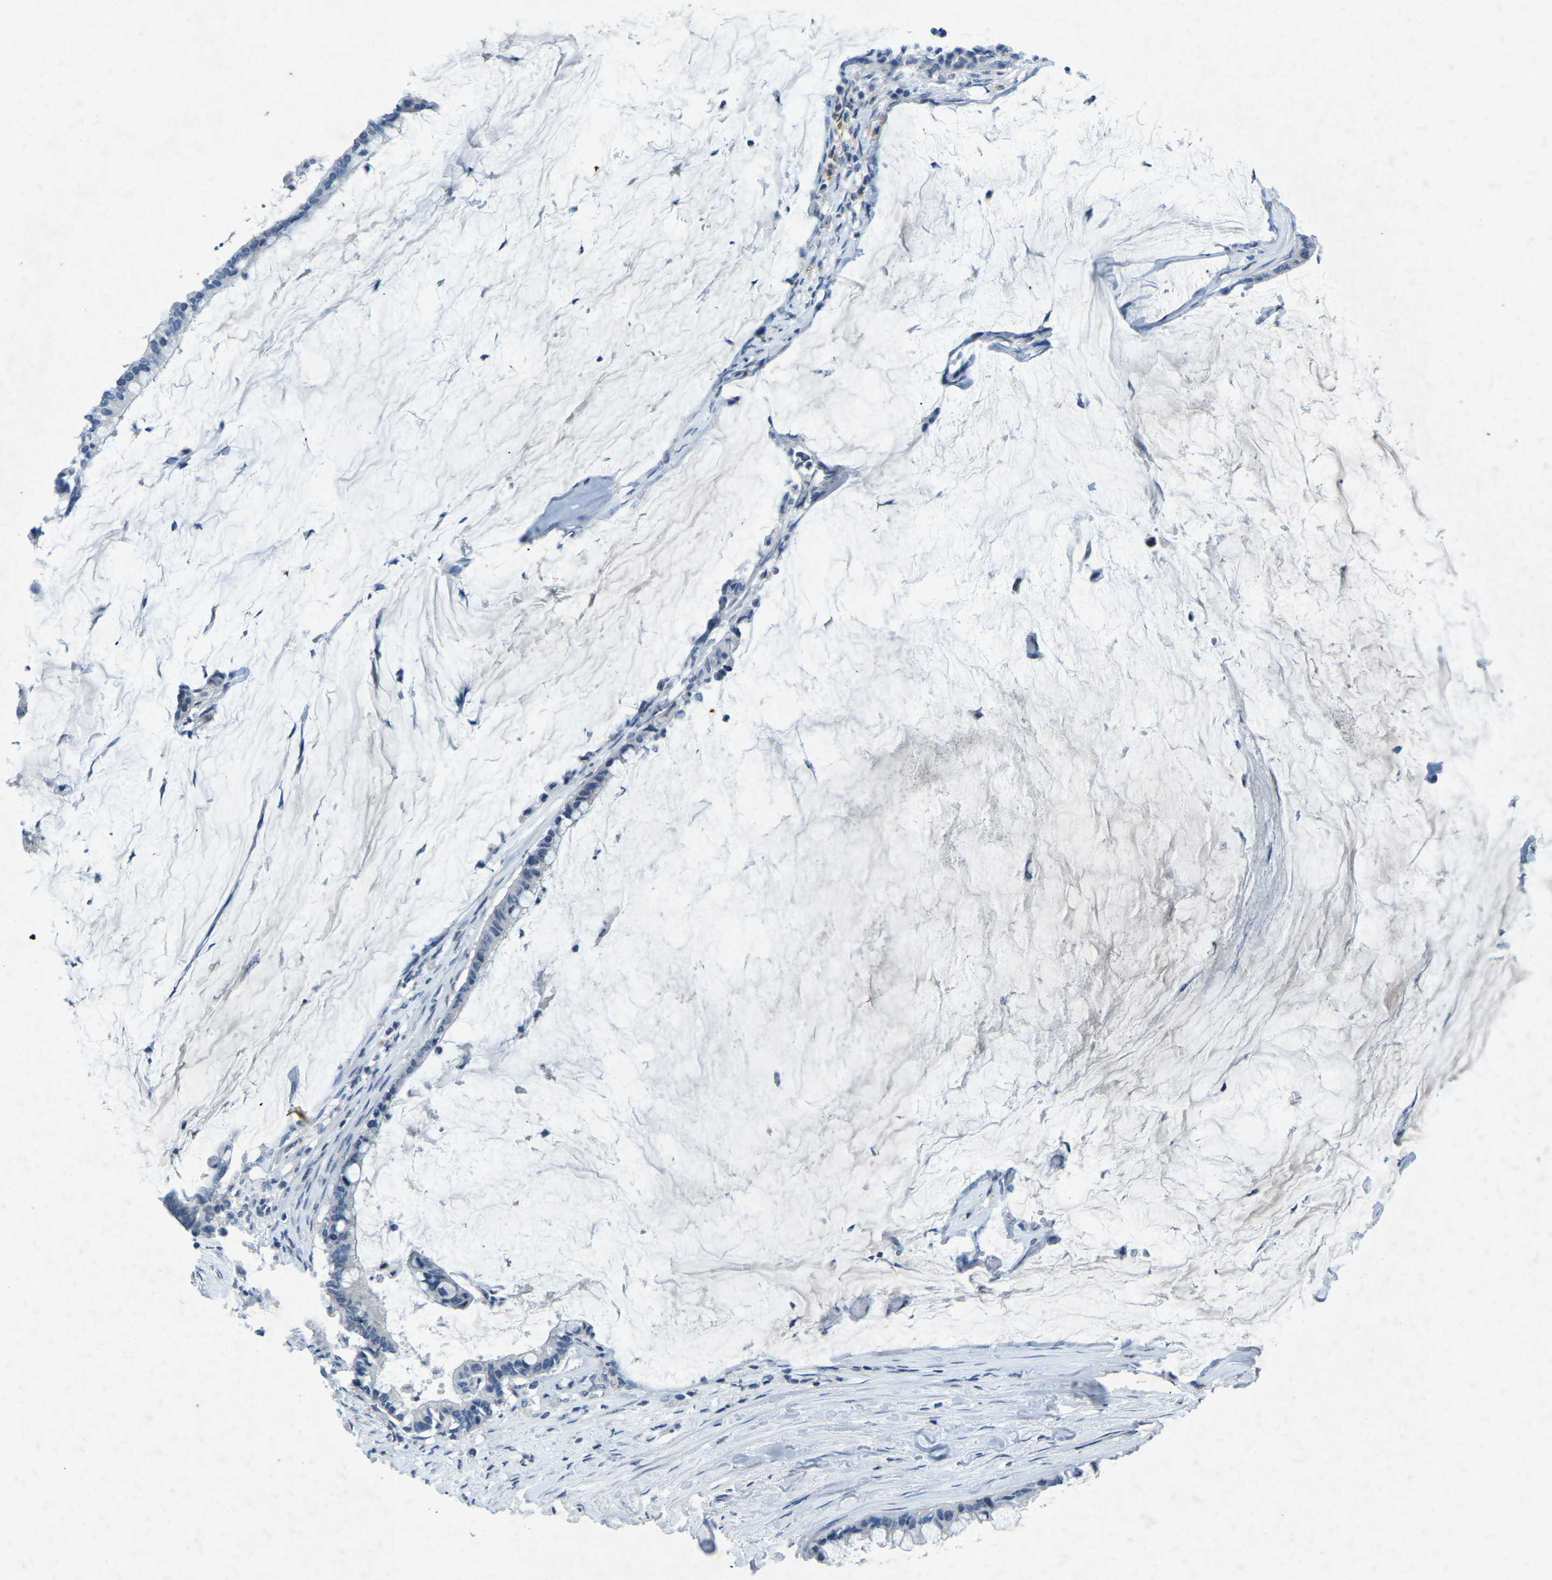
{"staining": {"intensity": "negative", "quantity": "none", "location": "none"}, "tissue": "pancreatic cancer", "cell_type": "Tumor cells", "image_type": "cancer", "snomed": [{"axis": "morphology", "description": "Adenocarcinoma, NOS"}, {"axis": "topography", "description": "Pancreas"}], "caption": "Immunohistochemistry (IHC) of human pancreatic adenocarcinoma demonstrates no staining in tumor cells. Nuclei are stained in blue.", "gene": "A1BG", "patient": {"sex": "male", "age": 41}}